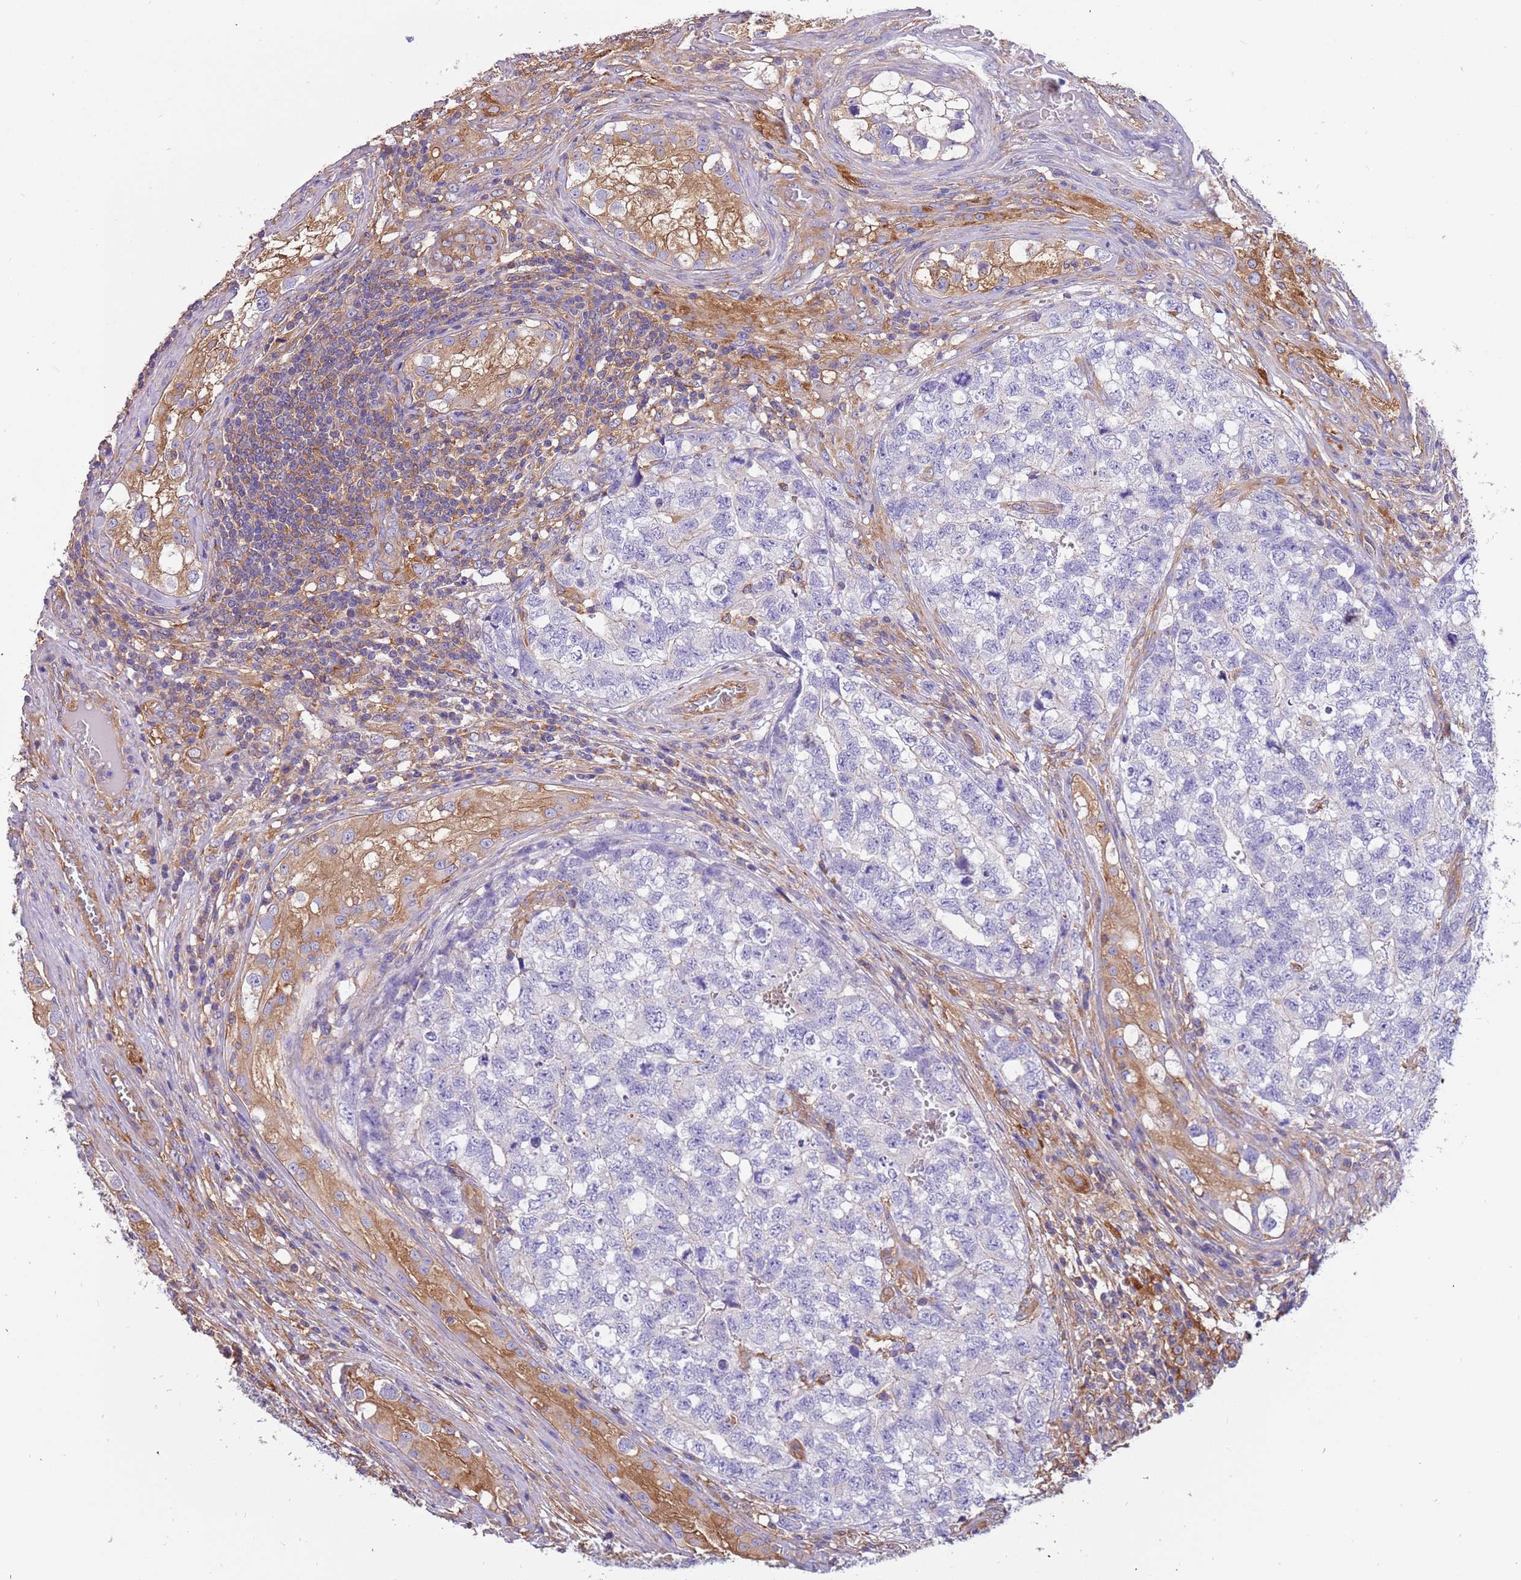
{"staining": {"intensity": "negative", "quantity": "none", "location": "none"}, "tissue": "testis cancer", "cell_type": "Tumor cells", "image_type": "cancer", "snomed": [{"axis": "morphology", "description": "Carcinoma, Embryonal, NOS"}, {"axis": "topography", "description": "Testis"}], "caption": "DAB immunohistochemical staining of testis cancer shows no significant positivity in tumor cells.", "gene": "NAALADL1", "patient": {"sex": "male", "age": 31}}